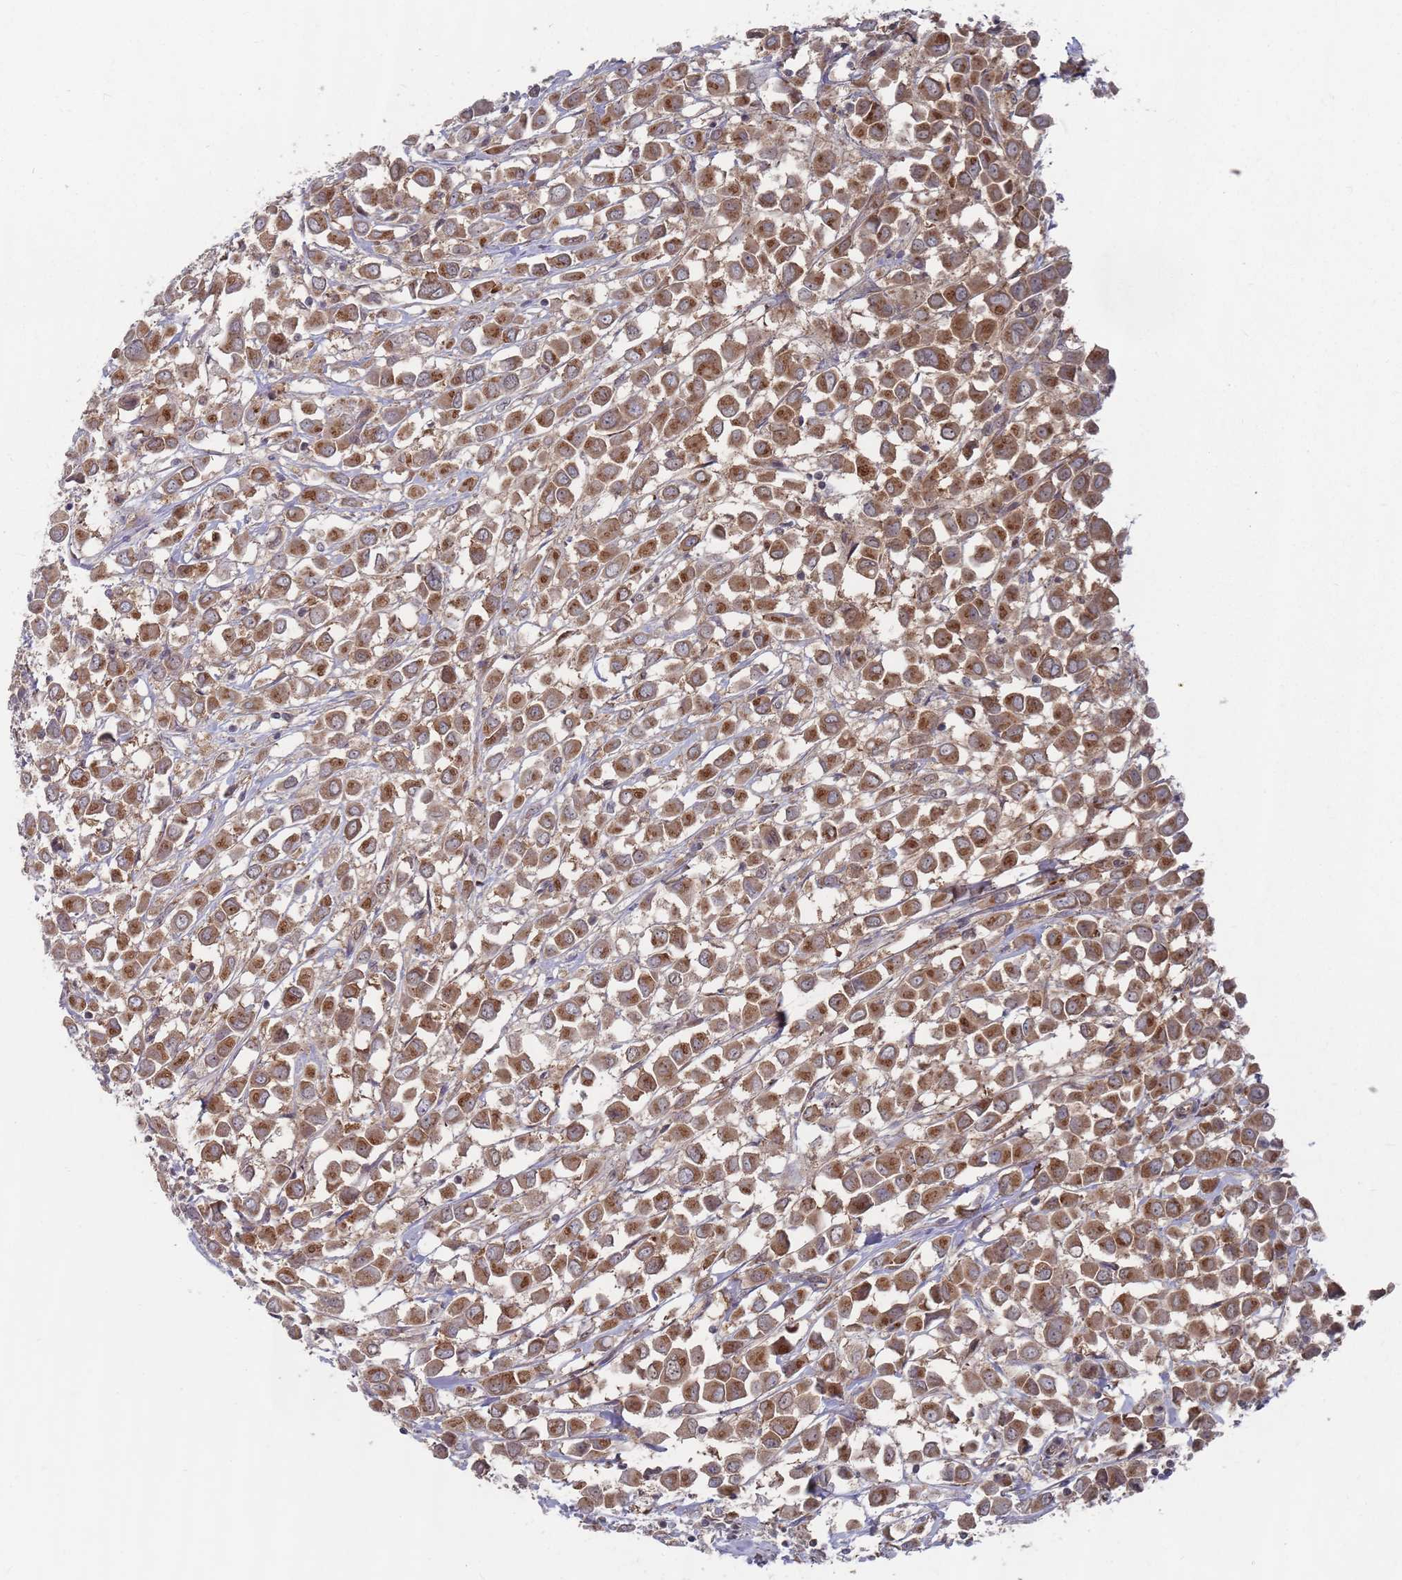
{"staining": {"intensity": "moderate", "quantity": ">75%", "location": "cytoplasmic/membranous"}, "tissue": "breast cancer", "cell_type": "Tumor cells", "image_type": "cancer", "snomed": [{"axis": "morphology", "description": "Duct carcinoma"}, {"axis": "topography", "description": "Breast"}], "caption": "A brown stain labels moderate cytoplasmic/membranous positivity of a protein in breast cancer (infiltrating ductal carcinoma) tumor cells.", "gene": "FMO4", "patient": {"sex": "female", "age": 61}}